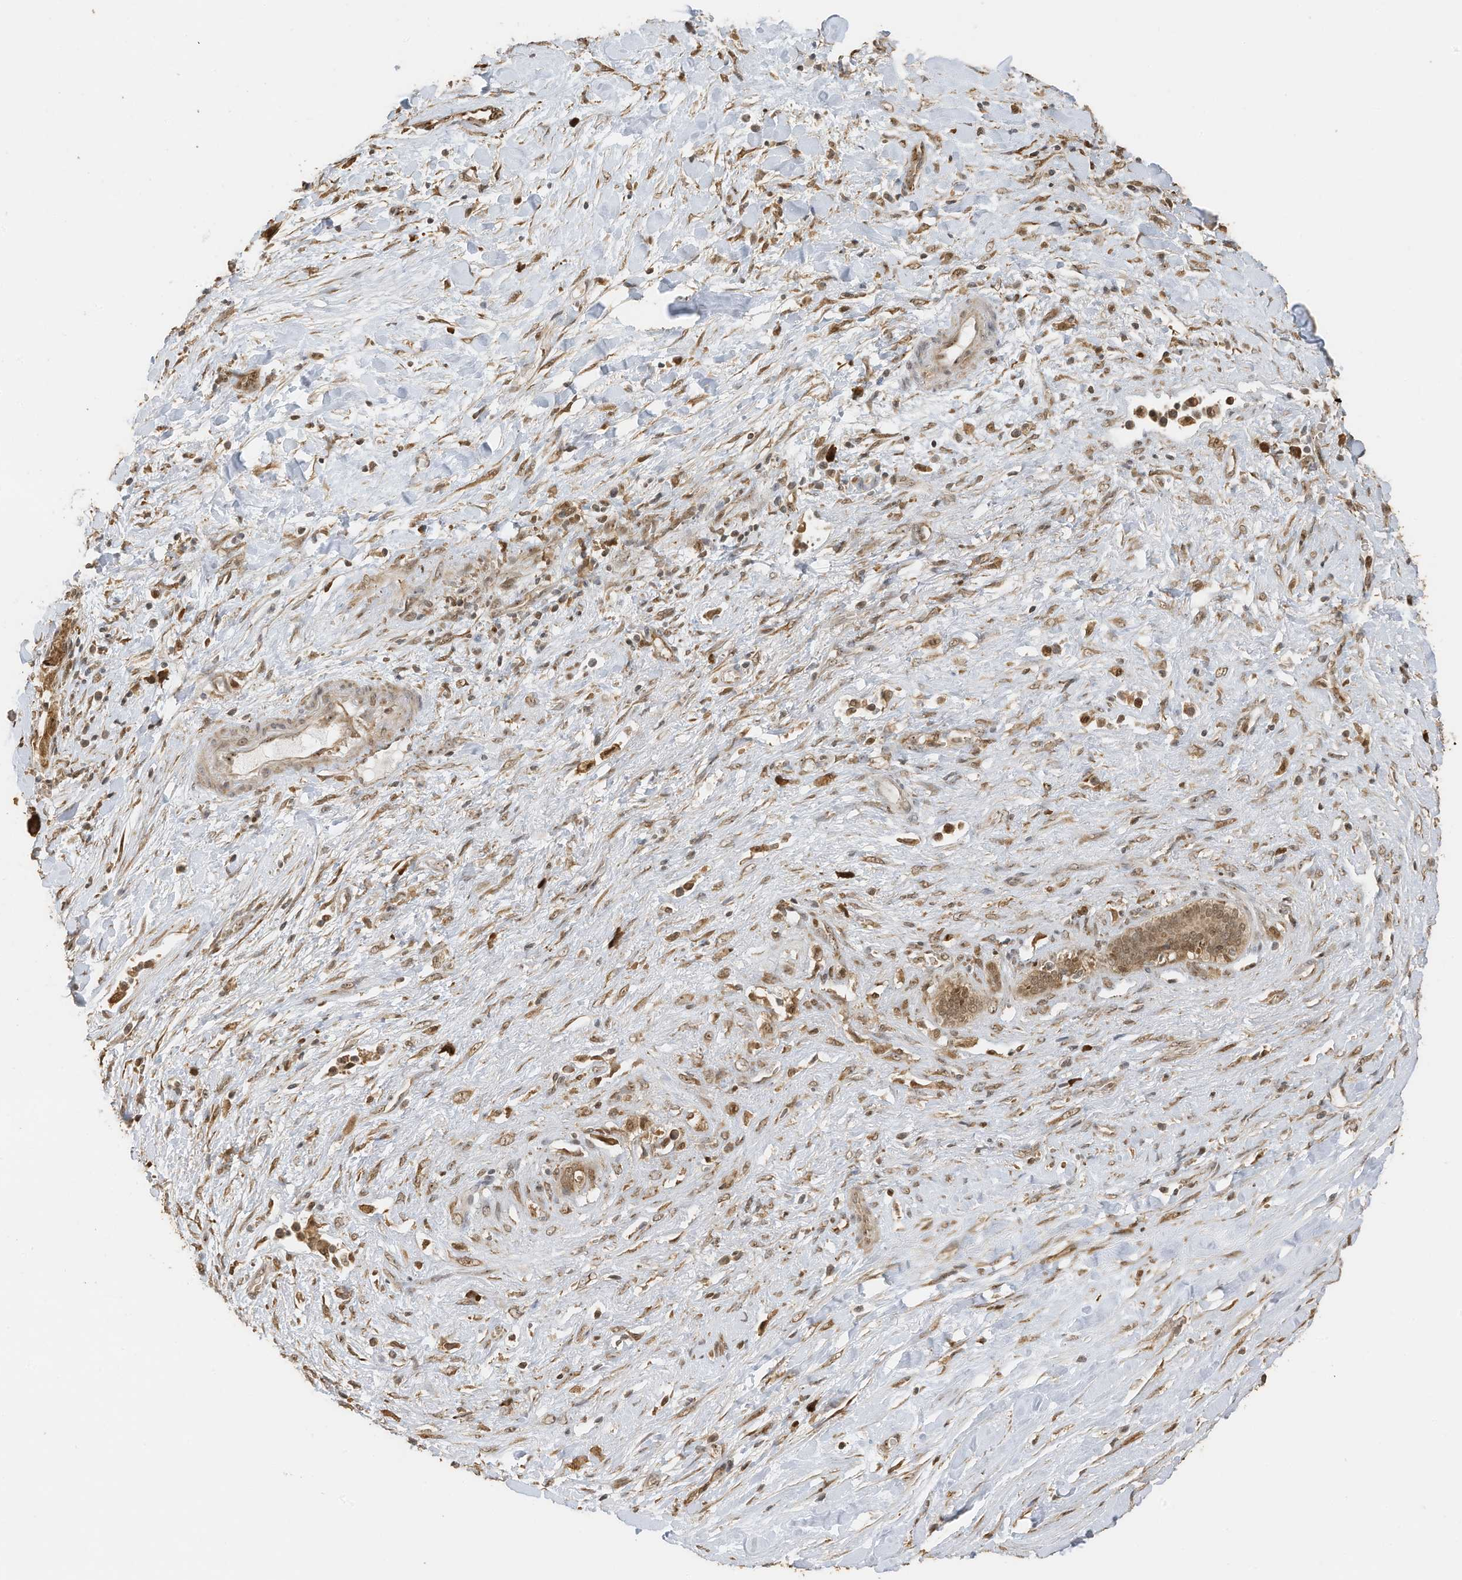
{"staining": {"intensity": "moderate", "quantity": ">75%", "location": "cytoplasmic/membranous,nuclear"}, "tissue": "liver cancer", "cell_type": "Tumor cells", "image_type": "cancer", "snomed": [{"axis": "morphology", "description": "Cholangiocarcinoma"}, {"axis": "topography", "description": "Liver"}], "caption": "Immunohistochemical staining of cholangiocarcinoma (liver) shows medium levels of moderate cytoplasmic/membranous and nuclear protein staining in about >75% of tumor cells. Using DAB (3,3'-diaminobenzidine) (brown) and hematoxylin (blue) stains, captured at high magnification using brightfield microscopy.", "gene": "ERLEC1", "patient": {"sex": "female", "age": 52}}